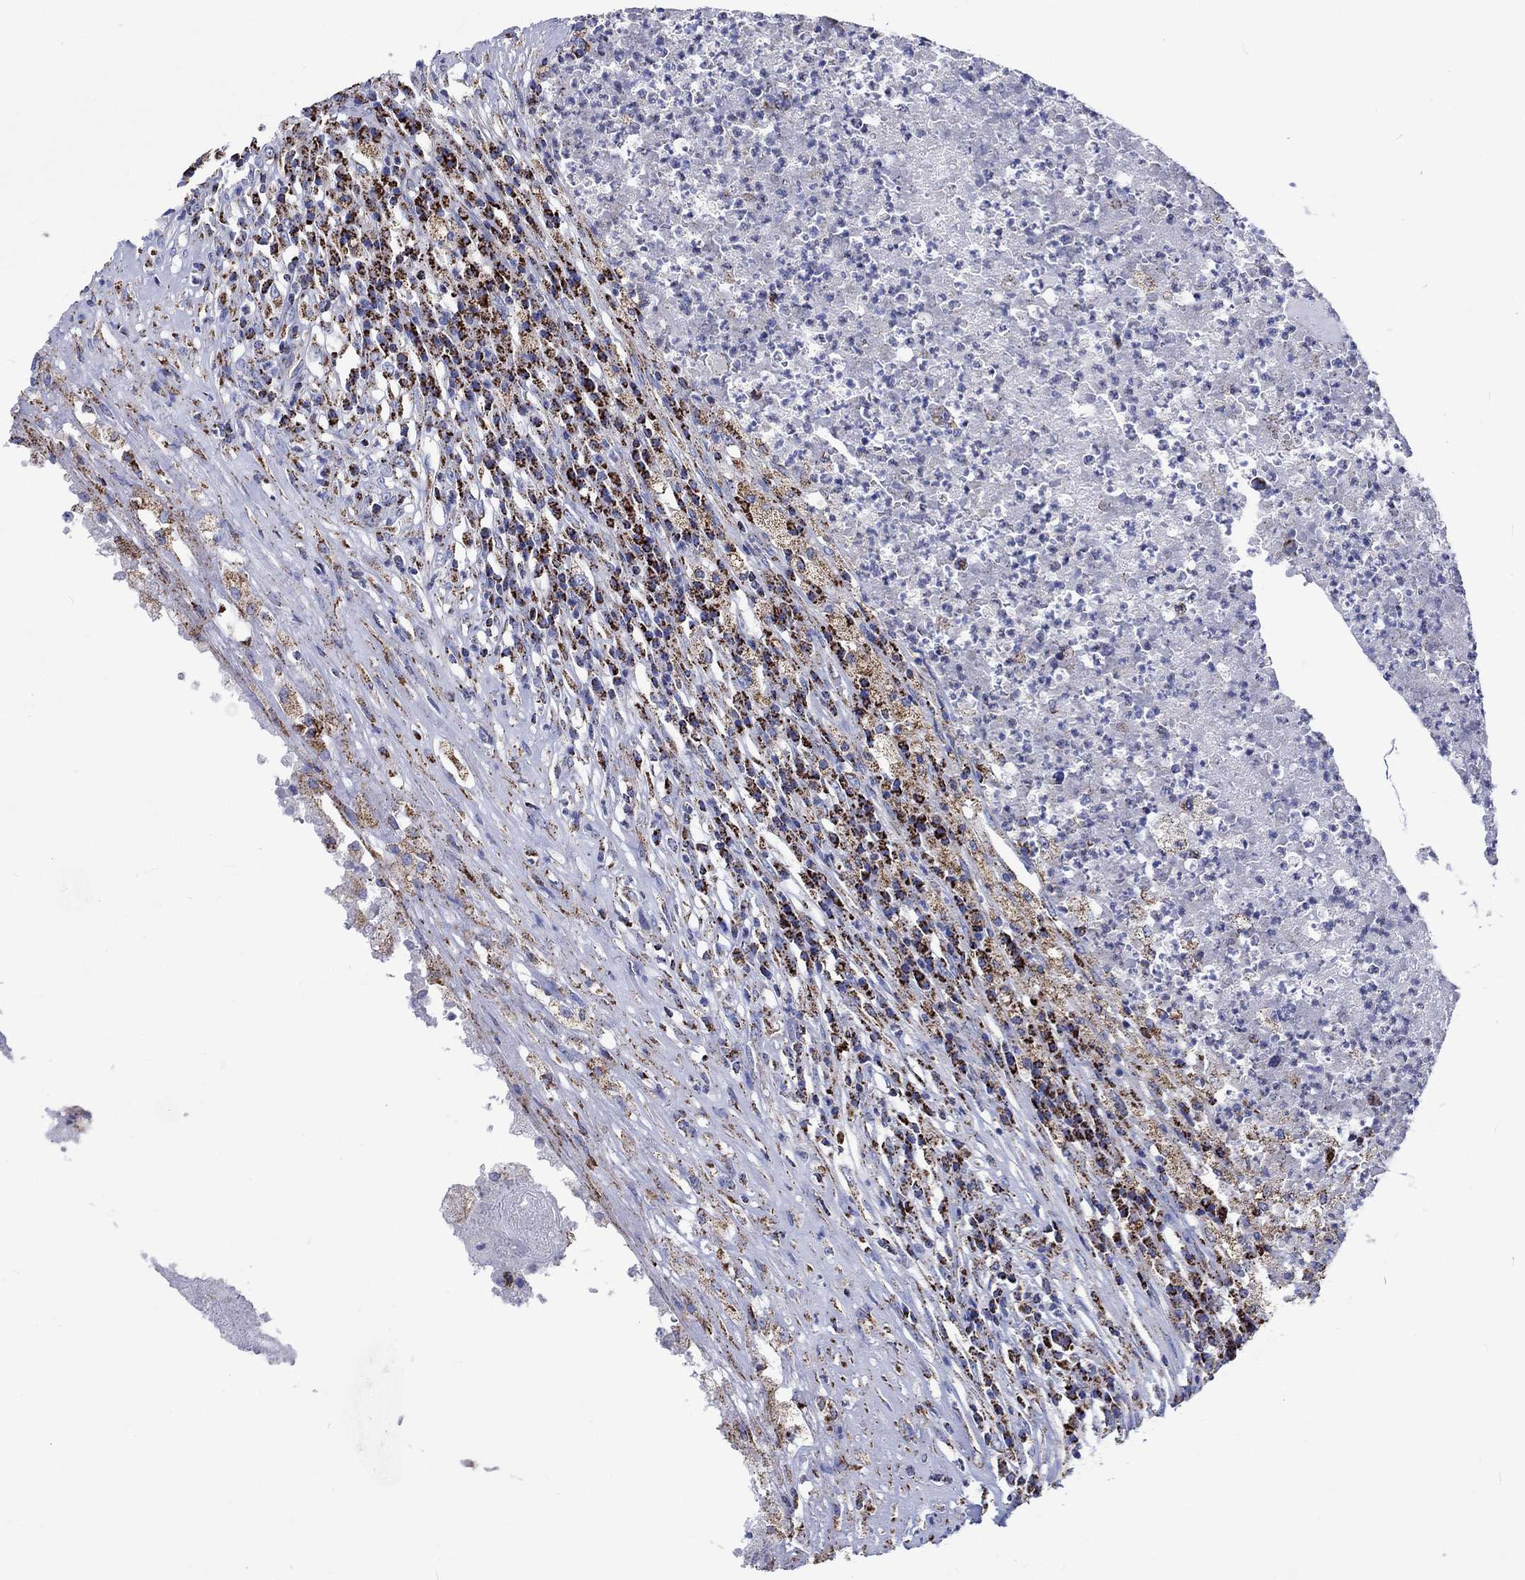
{"staining": {"intensity": "moderate", "quantity": ">75%", "location": "cytoplasmic/membranous"}, "tissue": "testis cancer", "cell_type": "Tumor cells", "image_type": "cancer", "snomed": [{"axis": "morphology", "description": "Necrosis, NOS"}, {"axis": "morphology", "description": "Carcinoma, Embryonal, NOS"}, {"axis": "topography", "description": "Testis"}], "caption": "A medium amount of moderate cytoplasmic/membranous positivity is appreciated in about >75% of tumor cells in testis cancer tissue. (brown staining indicates protein expression, while blue staining denotes nuclei).", "gene": "RCE1", "patient": {"sex": "male", "age": 19}}